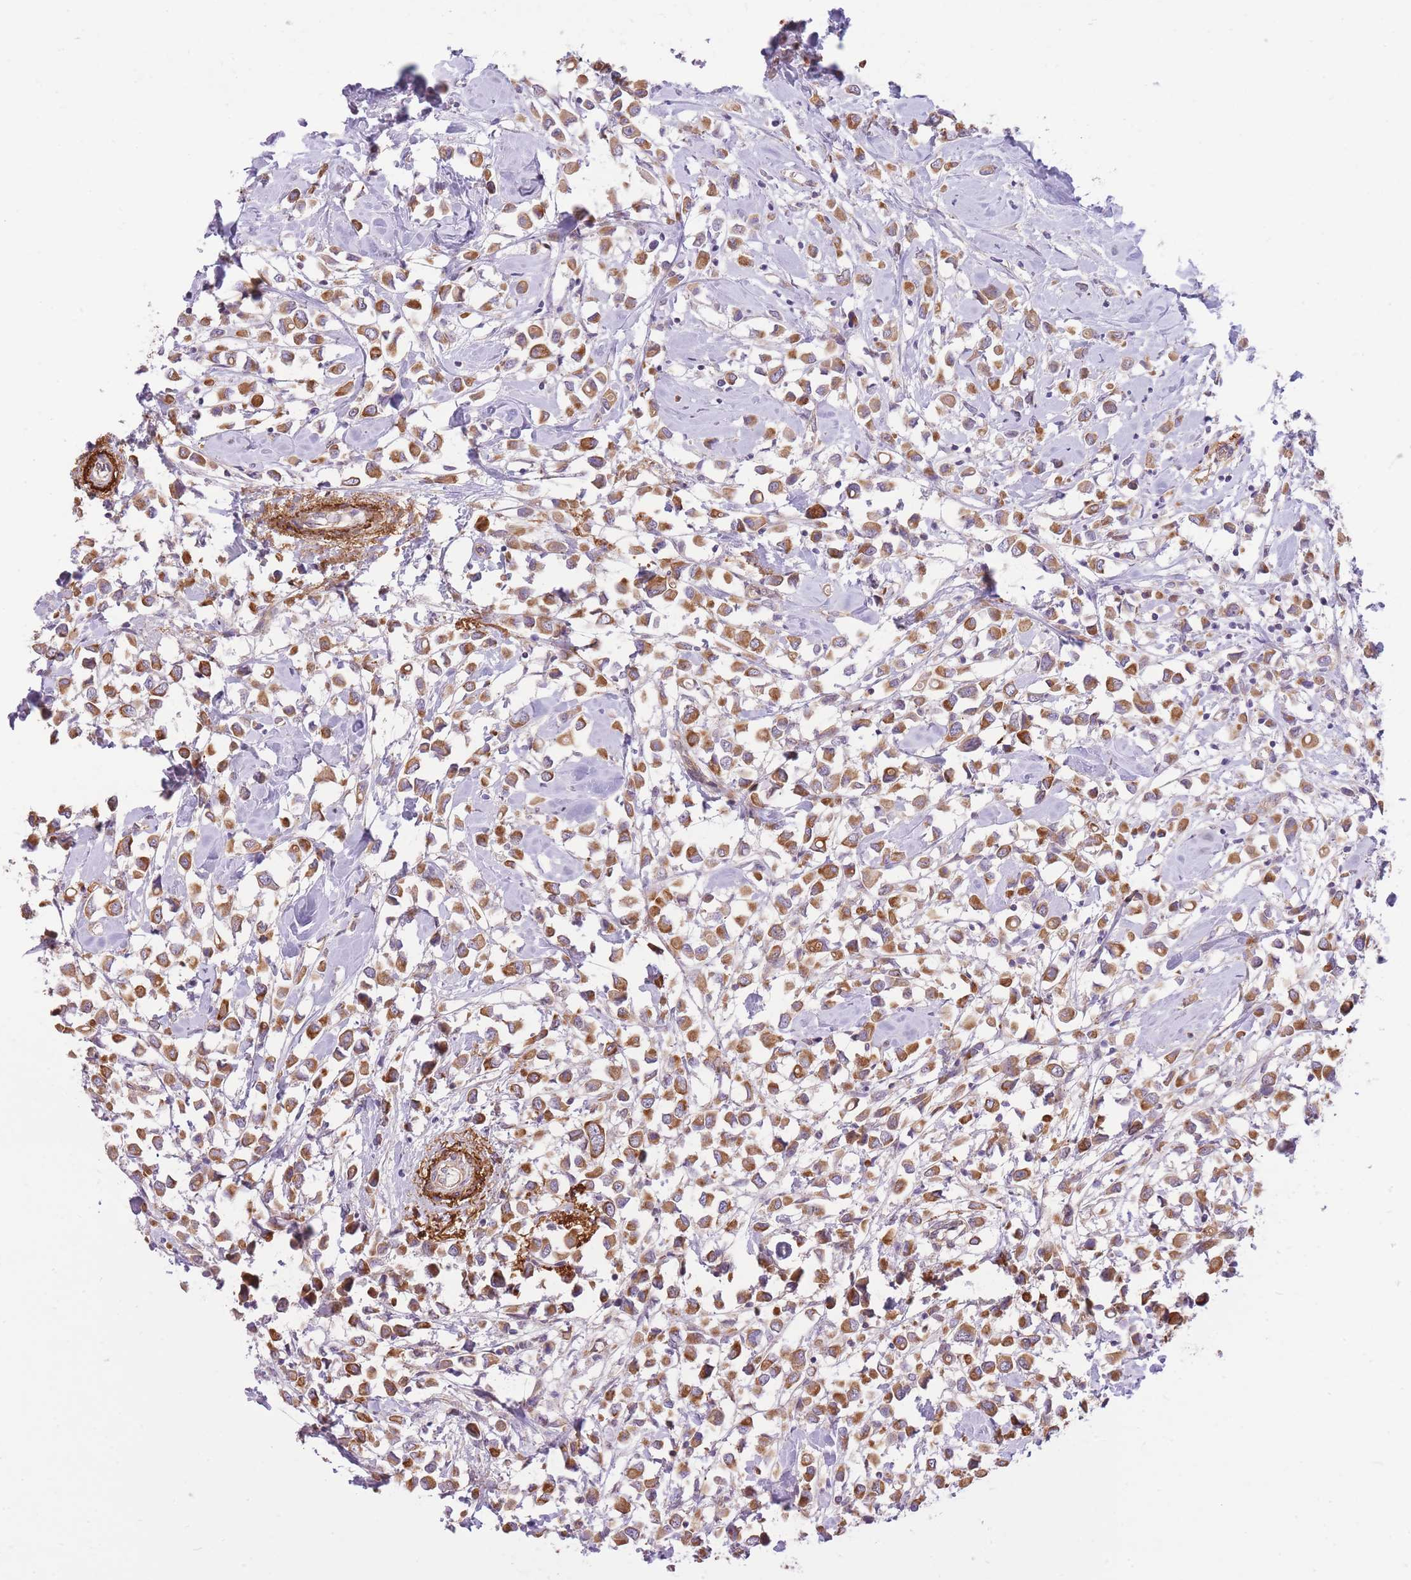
{"staining": {"intensity": "moderate", "quantity": ">75%", "location": "cytoplasmic/membranous"}, "tissue": "breast cancer", "cell_type": "Tumor cells", "image_type": "cancer", "snomed": [{"axis": "morphology", "description": "Duct carcinoma"}, {"axis": "topography", "description": "Breast"}], "caption": "An IHC image of neoplastic tissue is shown. Protein staining in brown highlights moderate cytoplasmic/membranous positivity in breast cancer within tumor cells. Nuclei are stained in blue.", "gene": "REV1", "patient": {"sex": "female", "age": 61}}